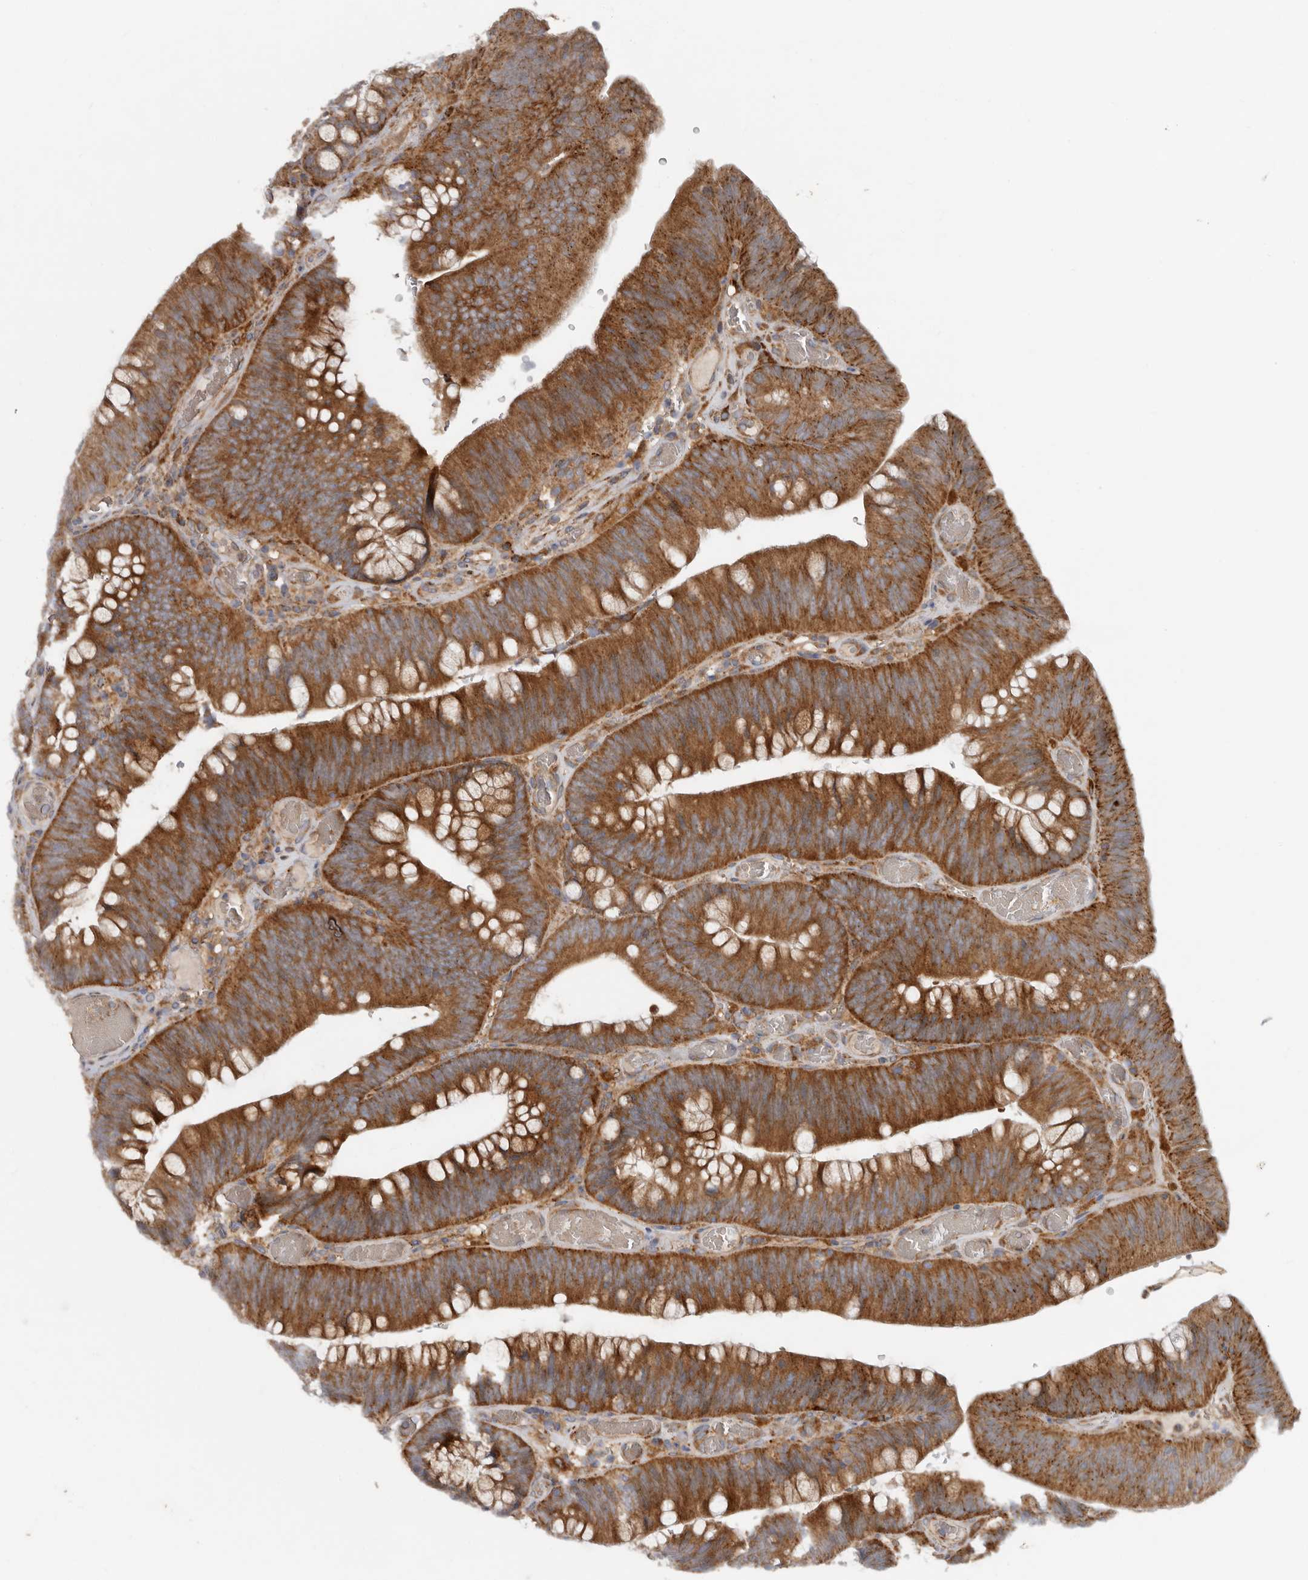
{"staining": {"intensity": "strong", "quantity": ">75%", "location": "cytoplasmic/membranous"}, "tissue": "colorectal cancer", "cell_type": "Tumor cells", "image_type": "cancer", "snomed": [{"axis": "morphology", "description": "Normal tissue, NOS"}, {"axis": "topography", "description": "Colon"}], "caption": "This micrograph demonstrates immunohistochemistry staining of colorectal cancer, with high strong cytoplasmic/membranous positivity in approximately >75% of tumor cells.", "gene": "GOT1L1", "patient": {"sex": "female", "age": 82}}